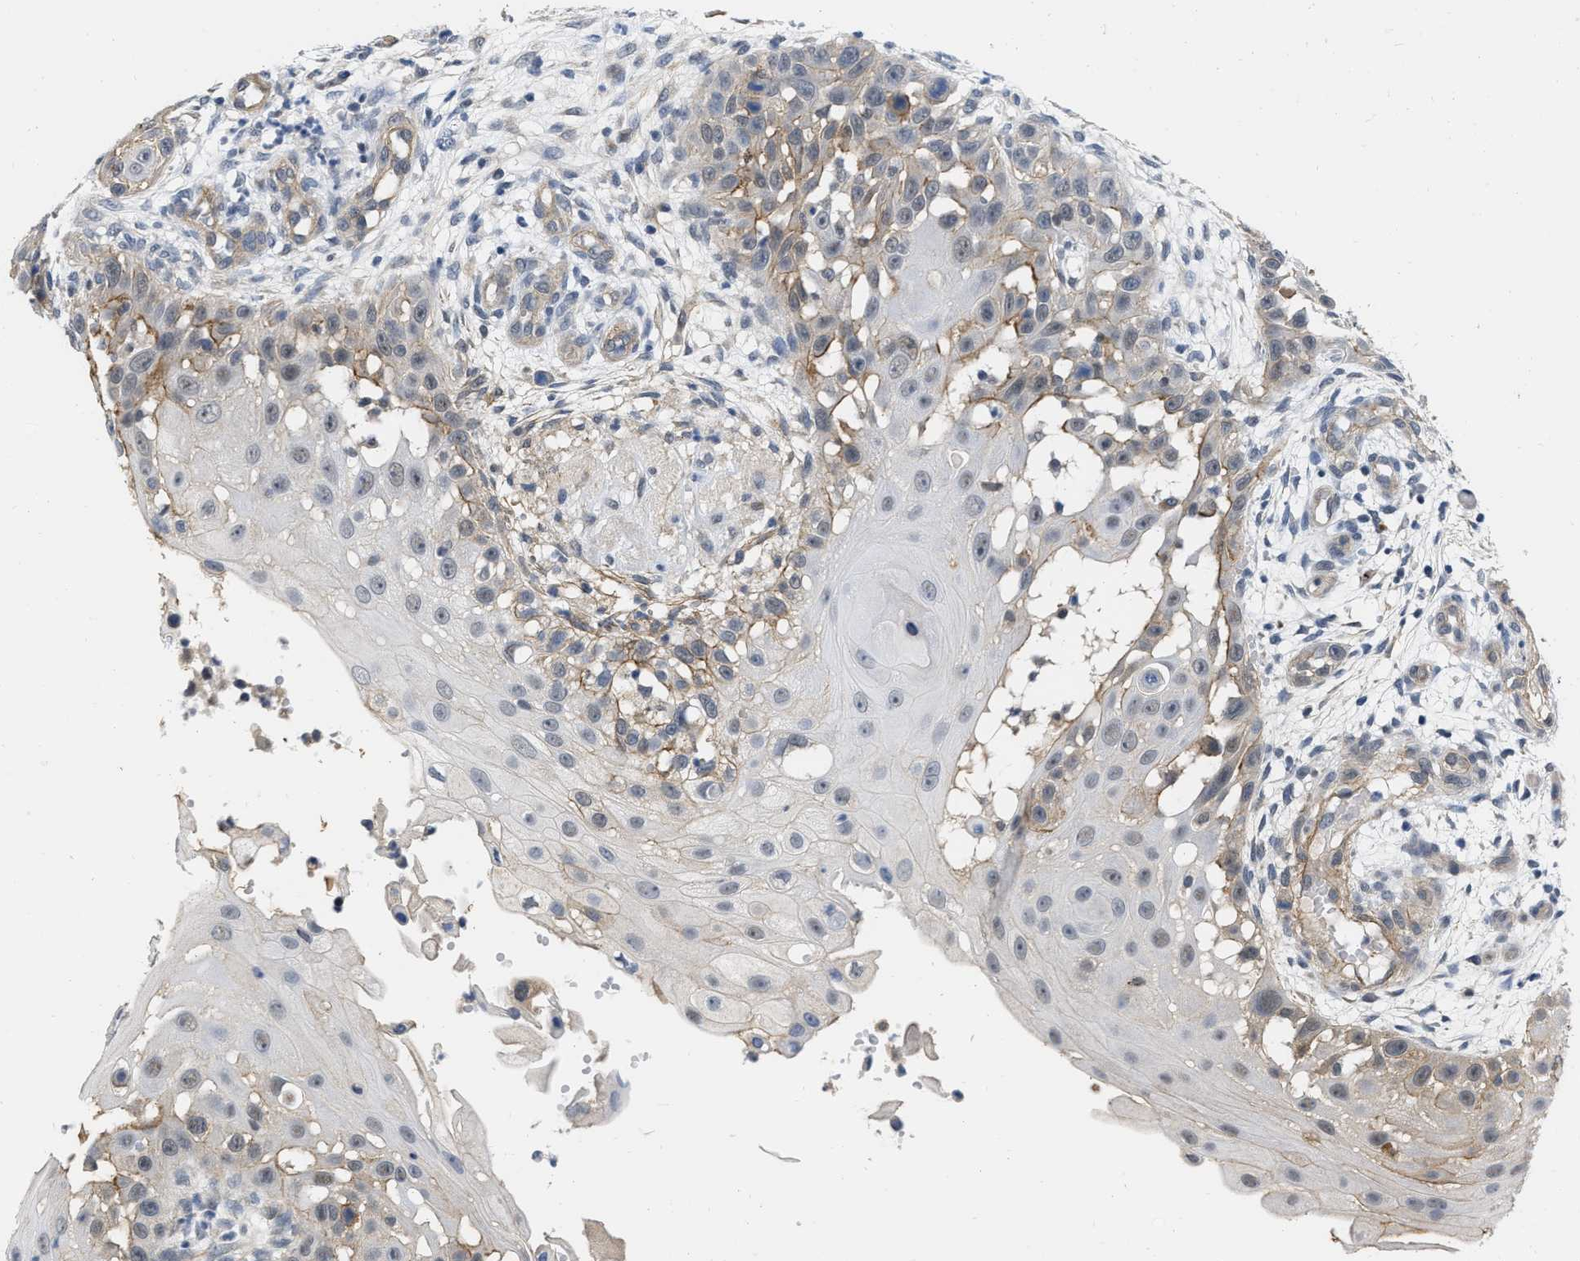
{"staining": {"intensity": "negative", "quantity": "none", "location": "none"}, "tissue": "skin cancer", "cell_type": "Tumor cells", "image_type": "cancer", "snomed": [{"axis": "morphology", "description": "Squamous cell carcinoma, NOS"}, {"axis": "topography", "description": "Skin"}], "caption": "DAB immunohistochemical staining of human skin squamous cell carcinoma shows no significant positivity in tumor cells.", "gene": "NAPEPLD", "patient": {"sex": "female", "age": 44}}